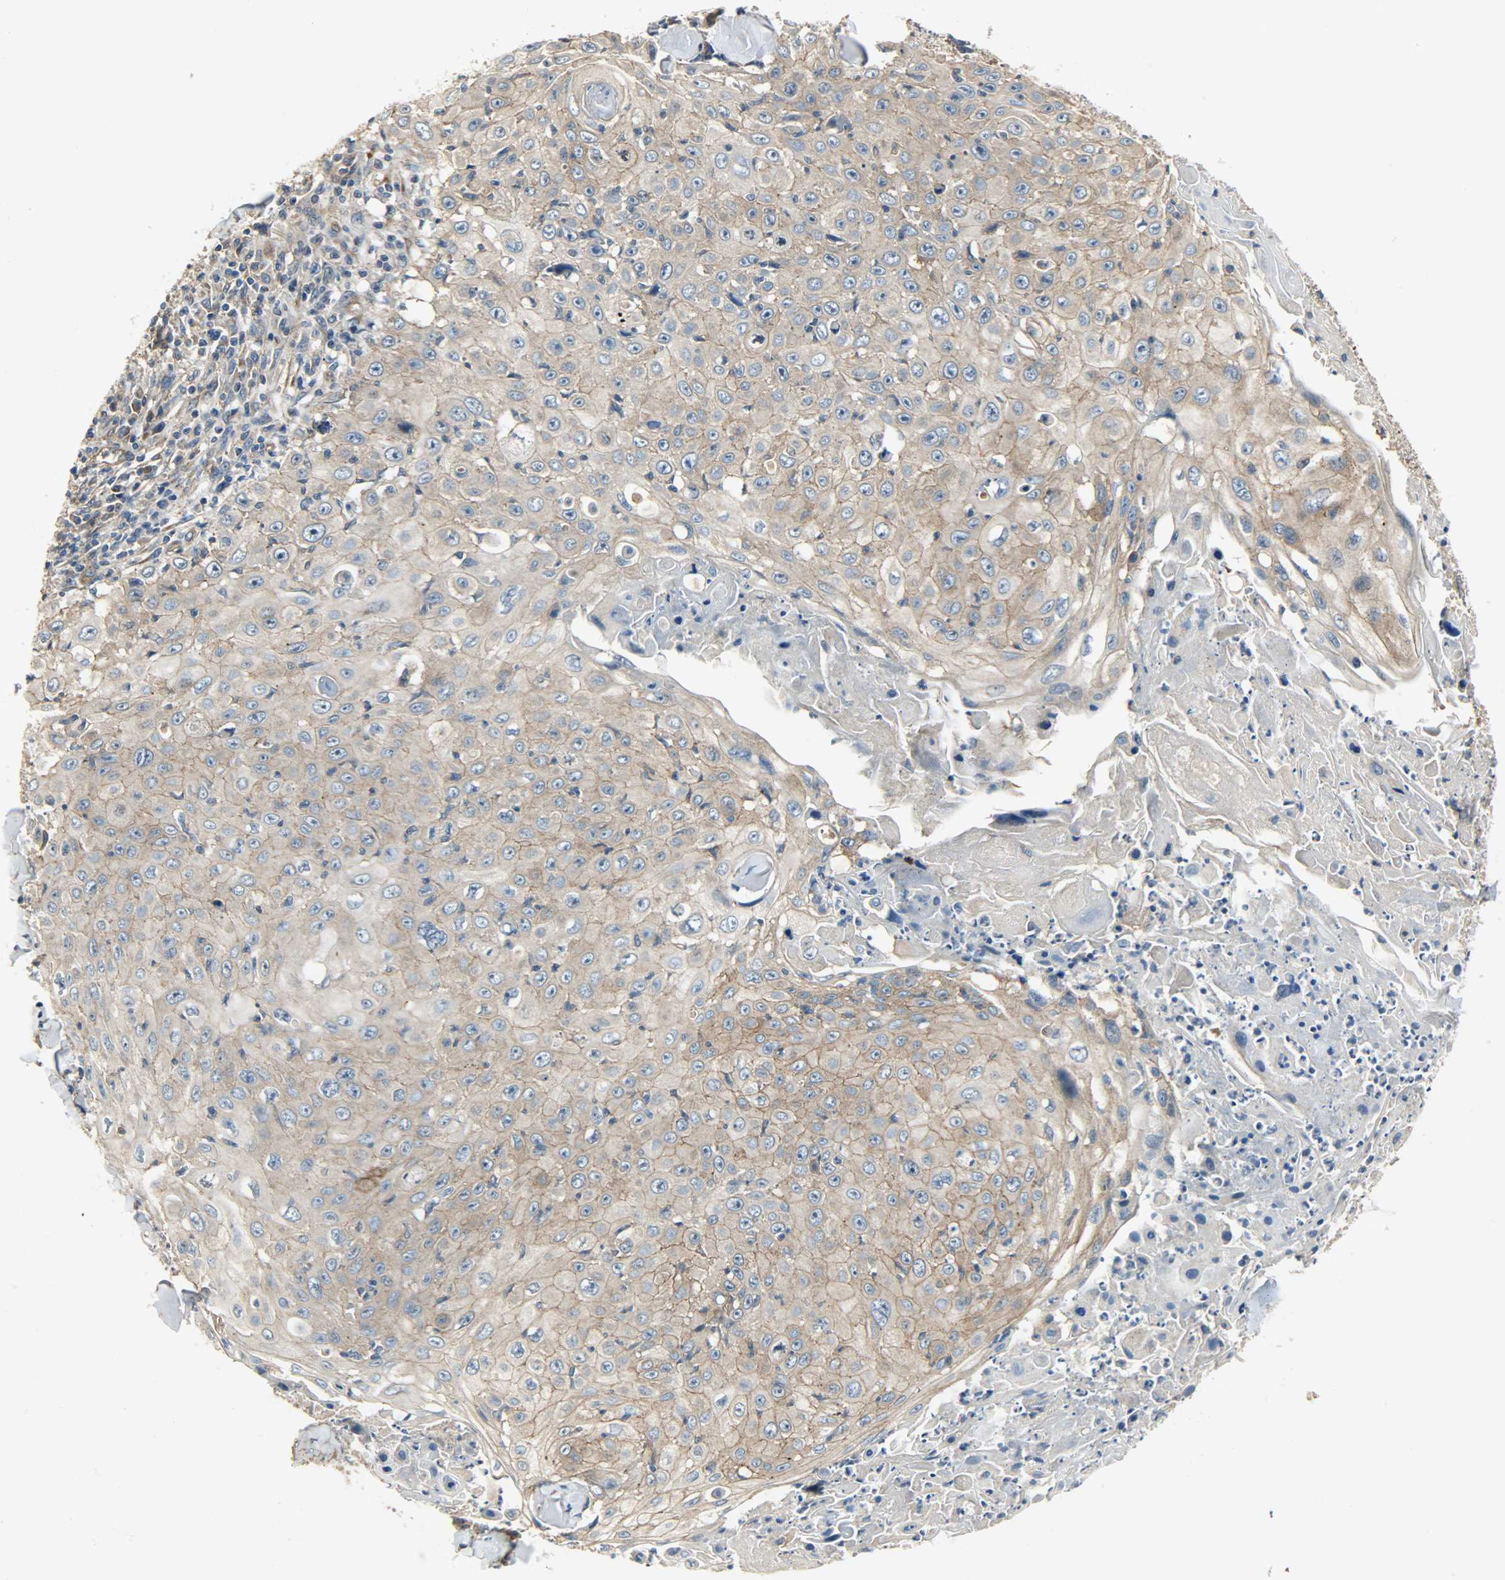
{"staining": {"intensity": "weak", "quantity": ">75%", "location": "cytoplasmic/membranous"}, "tissue": "skin cancer", "cell_type": "Tumor cells", "image_type": "cancer", "snomed": [{"axis": "morphology", "description": "Squamous cell carcinoma, NOS"}, {"axis": "topography", "description": "Skin"}], "caption": "Approximately >75% of tumor cells in human skin cancer exhibit weak cytoplasmic/membranous protein expression as visualized by brown immunohistochemical staining.", "gene": "KIAA1217", "patient": {"sex": "male", "age": 86}}